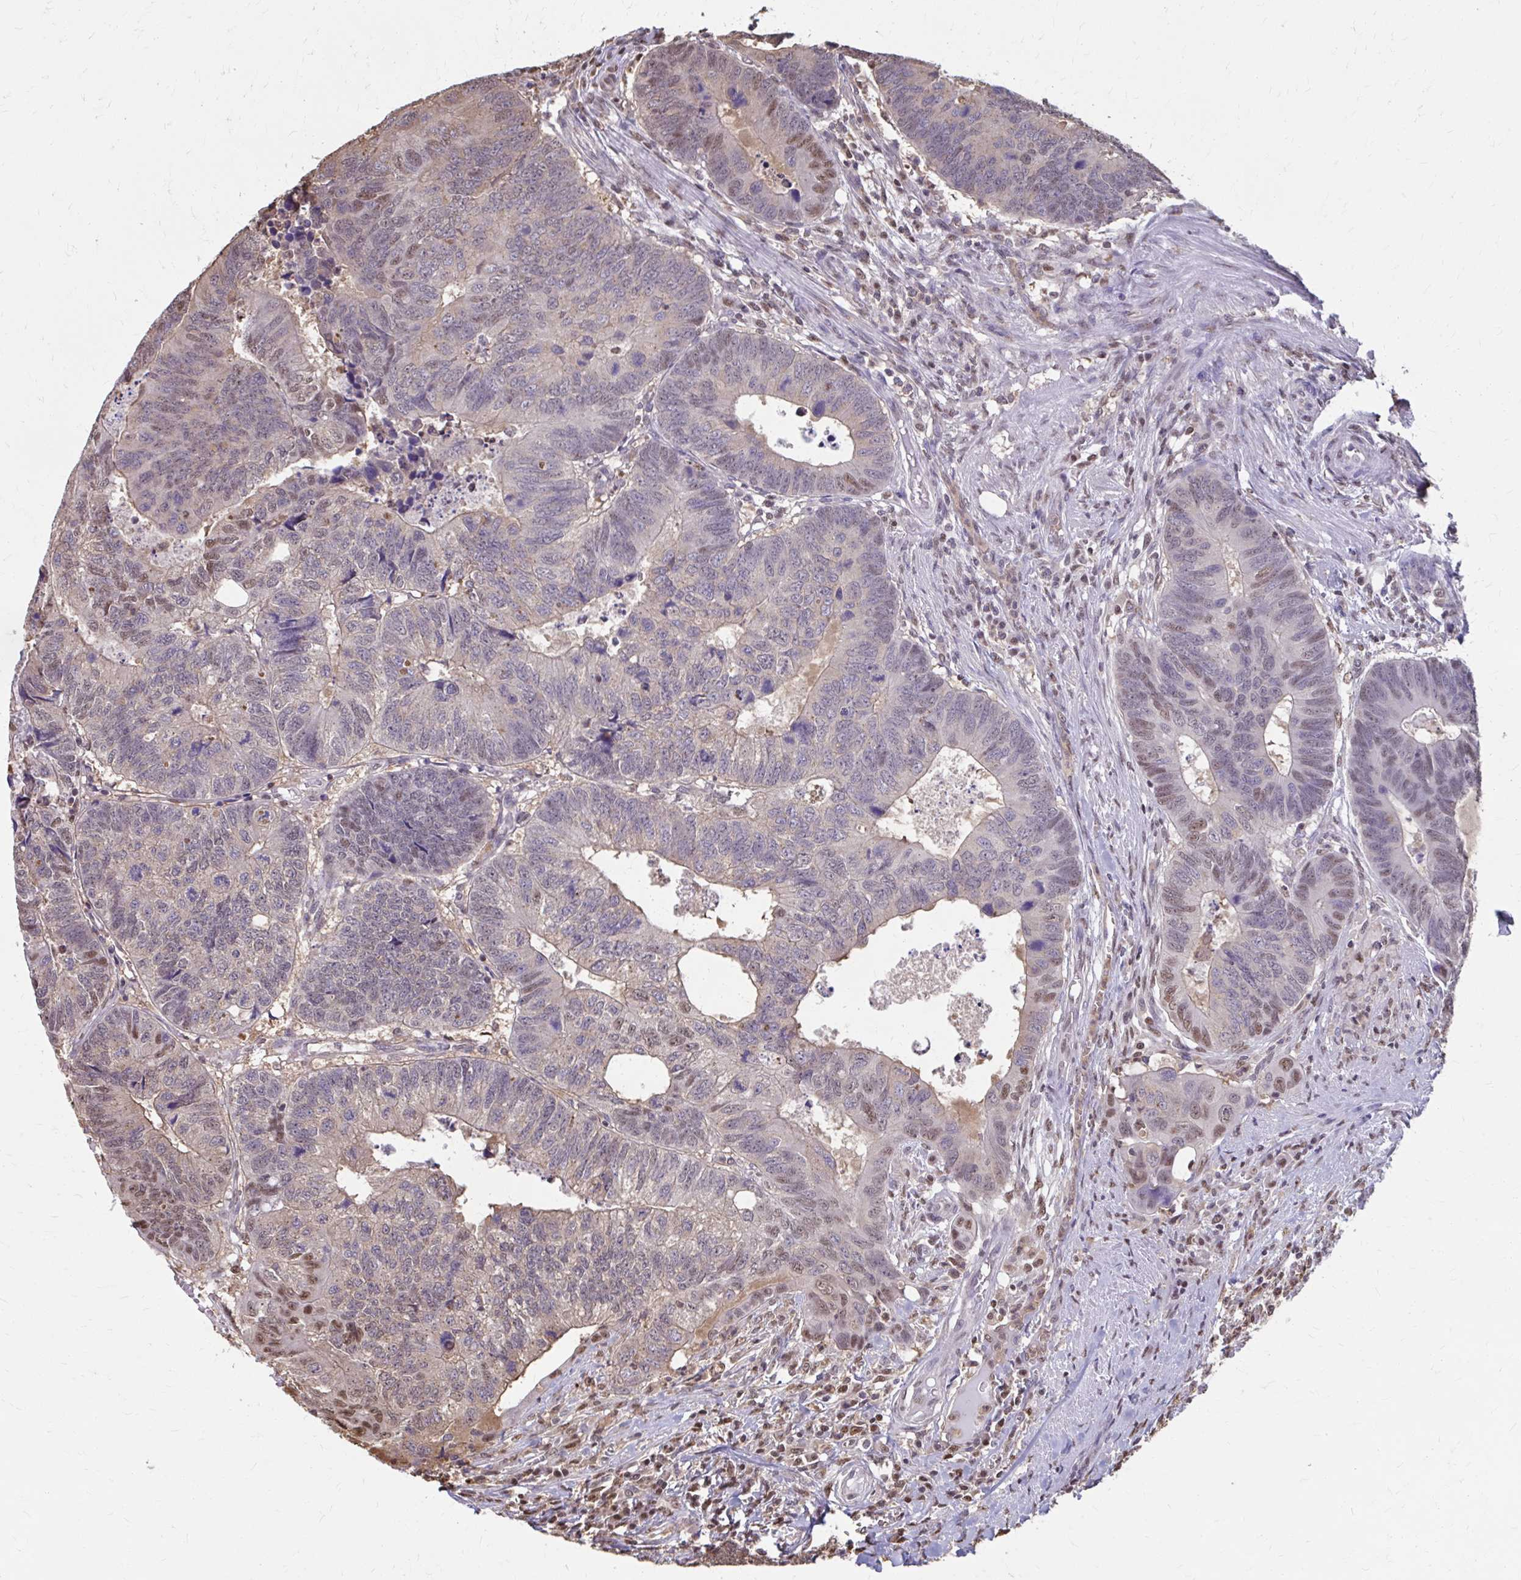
{"staining": {"intensity": "moderate", "quantity": "<25%", "location": "nuclear"}, "tissue": "colorectal cancer", "cell_type": "Tumor cells", "image_type": "cancer", "snomed": [{"axis": "morphology", "description": "Adenocarcinoma, NOS"}, {"axis": "topography", "description": "Colon"}], "caption": "Immunohistochemistry (DAB) staining of colorectal cancer (adenocarcinoma) exhibits moderate nuclear protein positivity in approximately <25% of tumor cells. (Stains: DAB (3,3'-diaminobenzidine) in brown, nuclei in blue, Microscopy: brightfield microscopy at high magnification).", "gene": "ING4", "patient": {"sex": "male", "age": 62}}